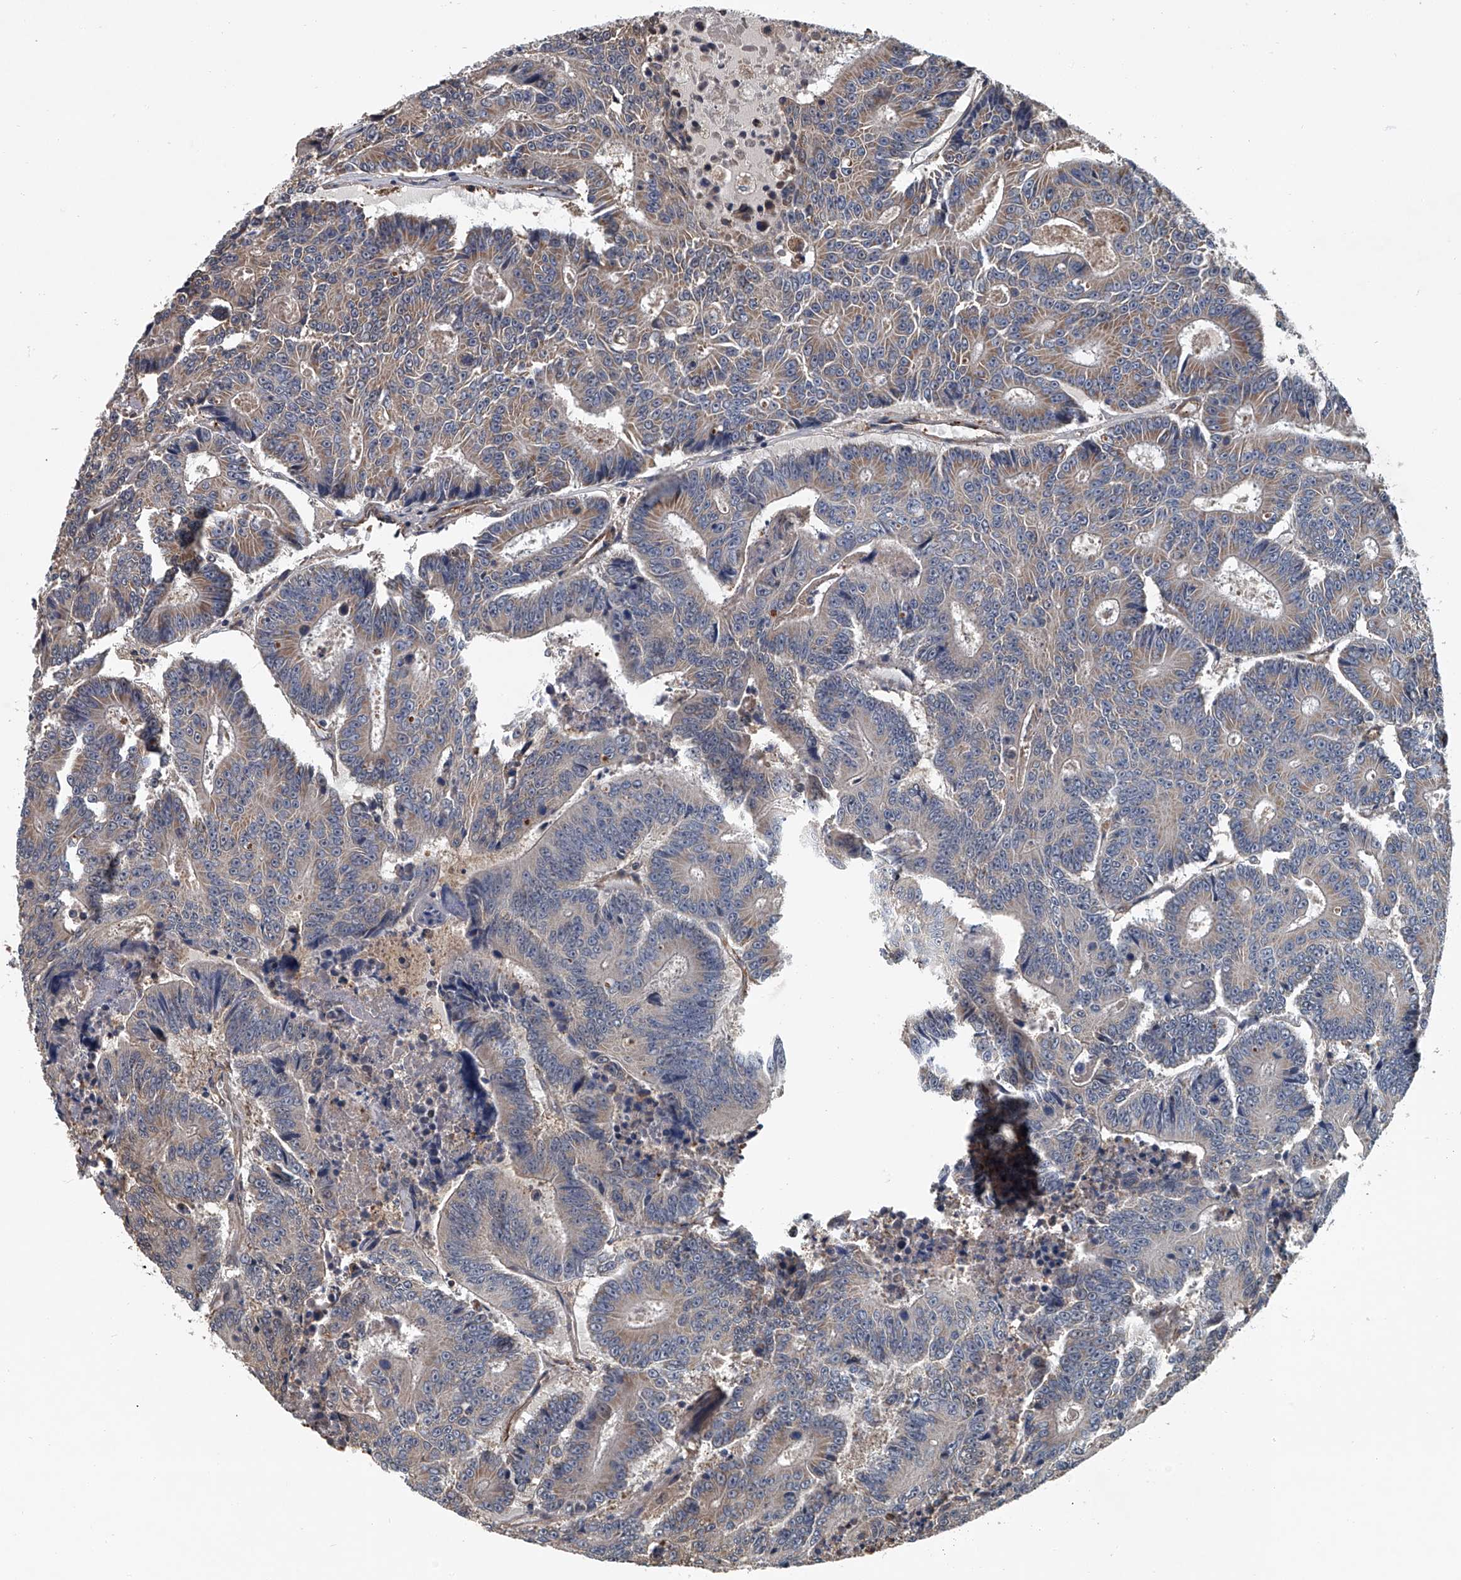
{"staining": {"intensity": "weak", "quantity": "25%-75%", "location": "cytoplasmic/membranous"}, "tissue": "colorectal cancer", "cell_type": "Tumor cells", "image_type": "cancer", "snomed": [{"axis": "morphology", "description": "Adenocarcinoma, NOS"}, {"axis": "topography", "description": "Colon"}], "caption": "IHC image of colorectal cancer (adenocarcinoma) stained for a protein (brown), which exhibits low levels of weak cytoplasmic/membranous staining in approximately 25%-75% of tumor cells.", "gene": "LDLRAD2", "patient": {"sex": "male", "age": 83}}